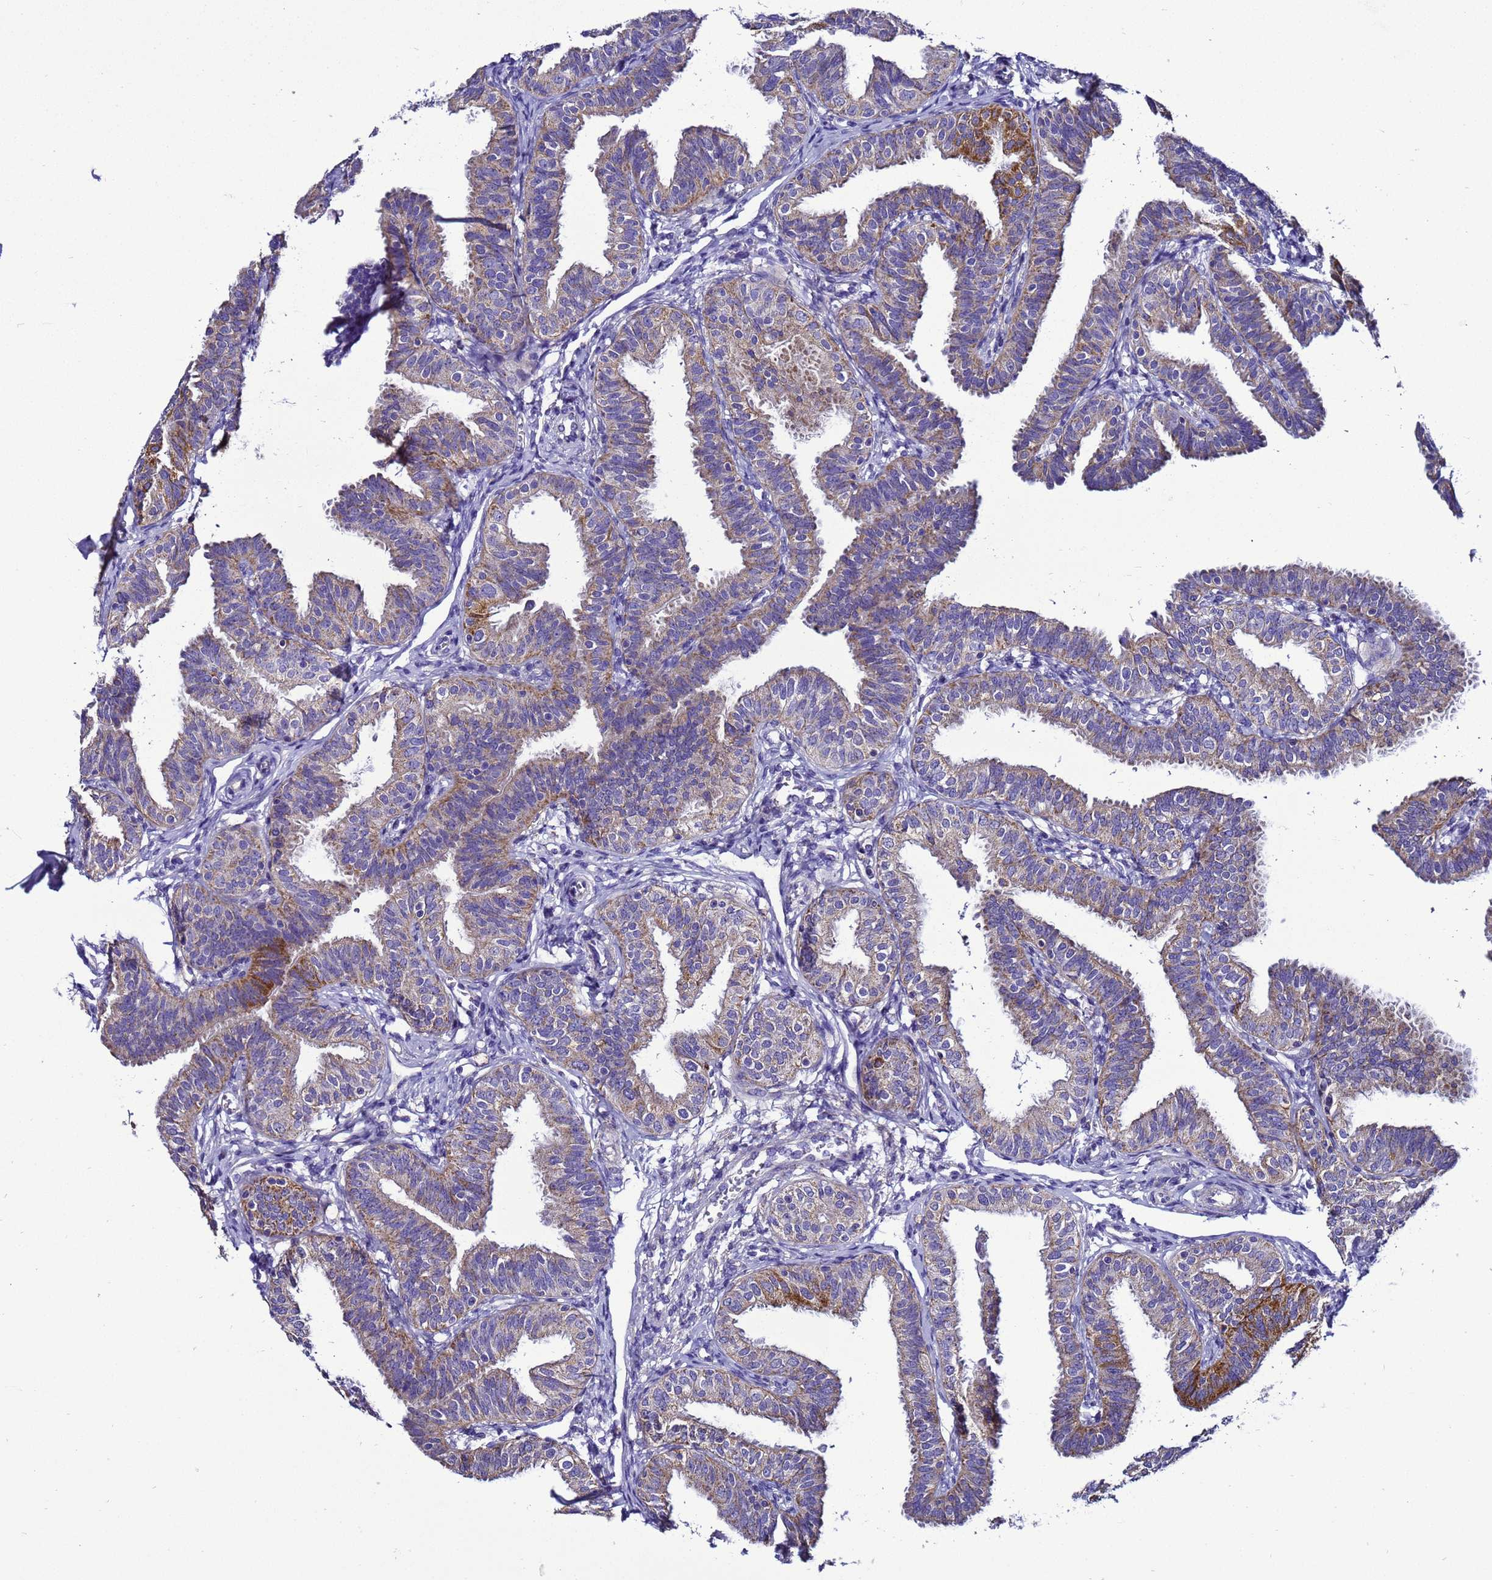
{"staining": {"intensity": "moderate", "quantity": "25%-75%", "location": "cytoplasmic/membranous"}, "tissue": "fallopian tube", "cell_type": "Glandular cells", "image_type": "normal", "snomed": [{"axis": "morphology", "description": "Normal tissue, NOS"}, {"axis": "topography", "description": "Fallopian tube"}], "caption": "IHC of benign fallopian tube displays medium levels of moderate cytoplasmic/membranous expression in approximately 25%-75% of glandular cells.", "gene": "HIGD2A", "patient": {"sex": "female", "age": 35}}